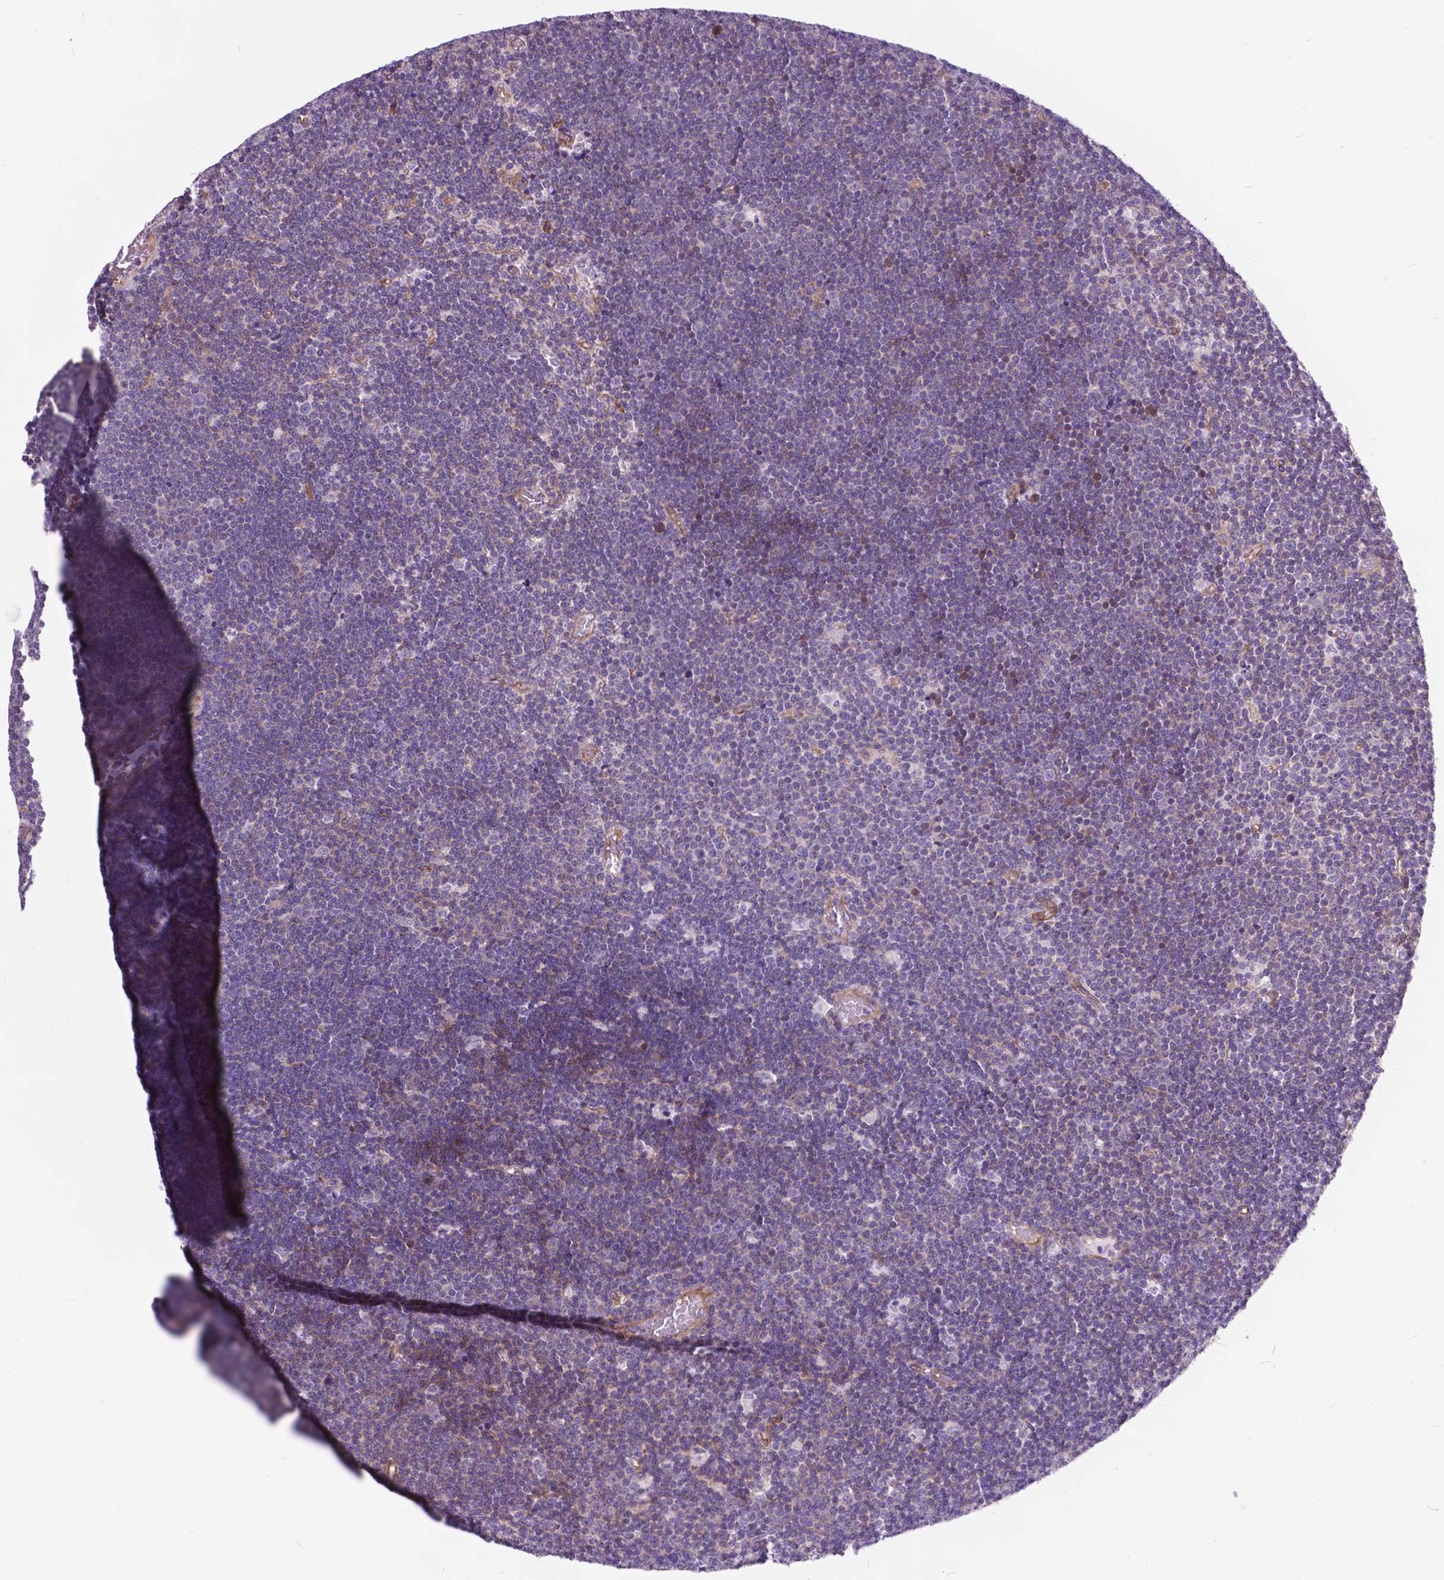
{"staining": {"intensity": "negative", "quantity": "none", "location": "none"}, "tissue": "lymphoma", "cell_type": "Tumor cells", "image_type": "cancer", "snomed": [{"axis": "morphology", "description": "Malignant lymphoma, non-Hodgkin's type, Low grade"}, {"axis": "topography", "description": "Brain"}], "caption": "An IHC image of lymphoma is shown. There is no staining in tumor cells of lymphoma.", "gene": "FLT4", "patient": {"sex": "female", "age": 66}}